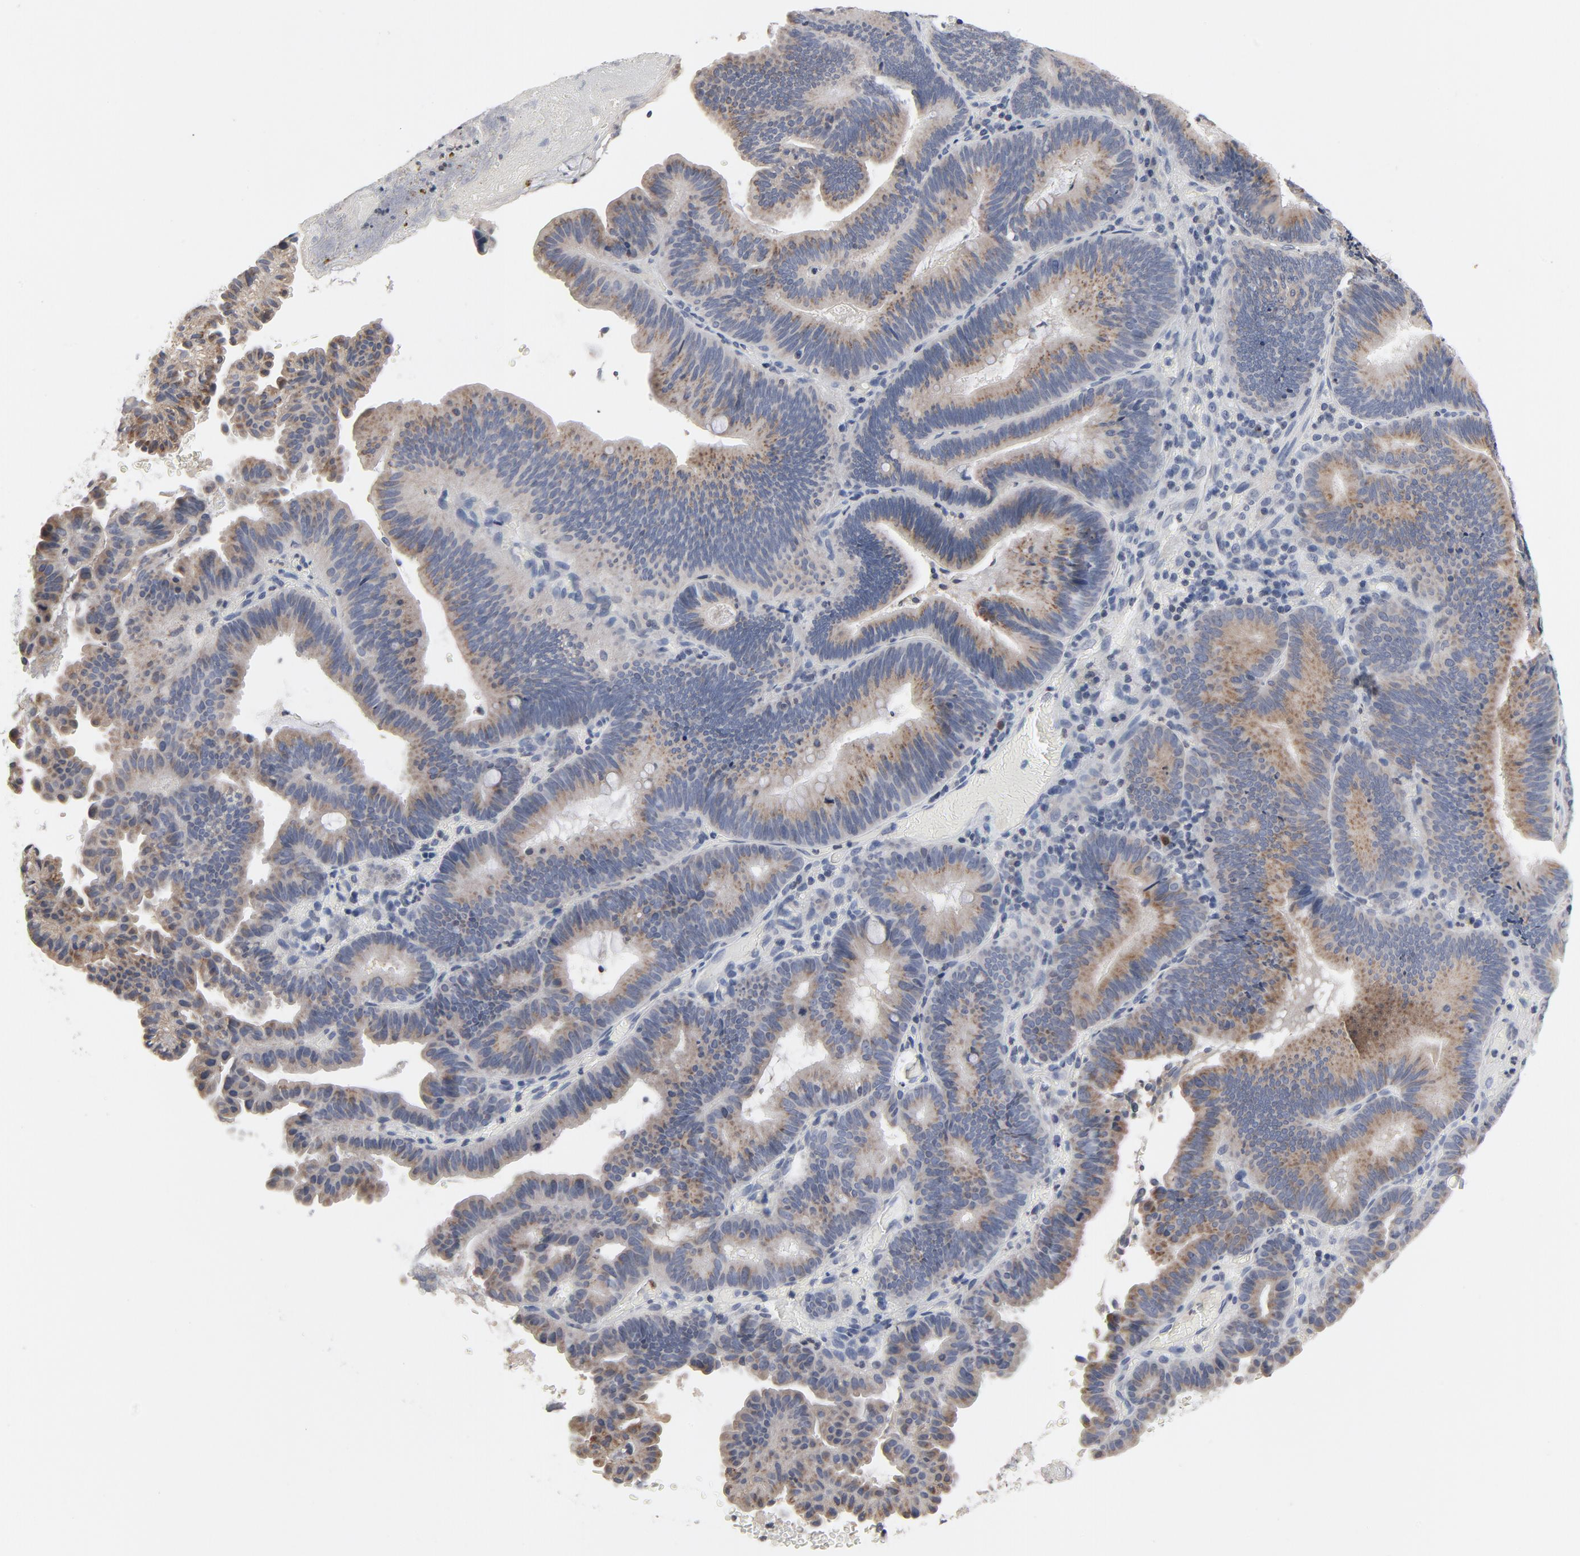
{"staining": {"intensity": "moderate", "quantity": ">75%", "location": "cytoplasmic/membranous"}, "tissue": "pancreatic cancer", "cell_type": "Tumor cells", "image_type": "cancer", "snomed": [{"axis": "morphology", "description": "Adenocarcinoma, NOS"}, {"axis": "topography", "description": "Pancreas"}], "caption": "Immunohistochemical staining of human pancreatic adenocarcinoma displays moderate cytoplasmic/membranous protein positivity in approximately >75% of tumor cells.", "gene": "TCL1A", "patient": {"sex": "male", "age": 82}}